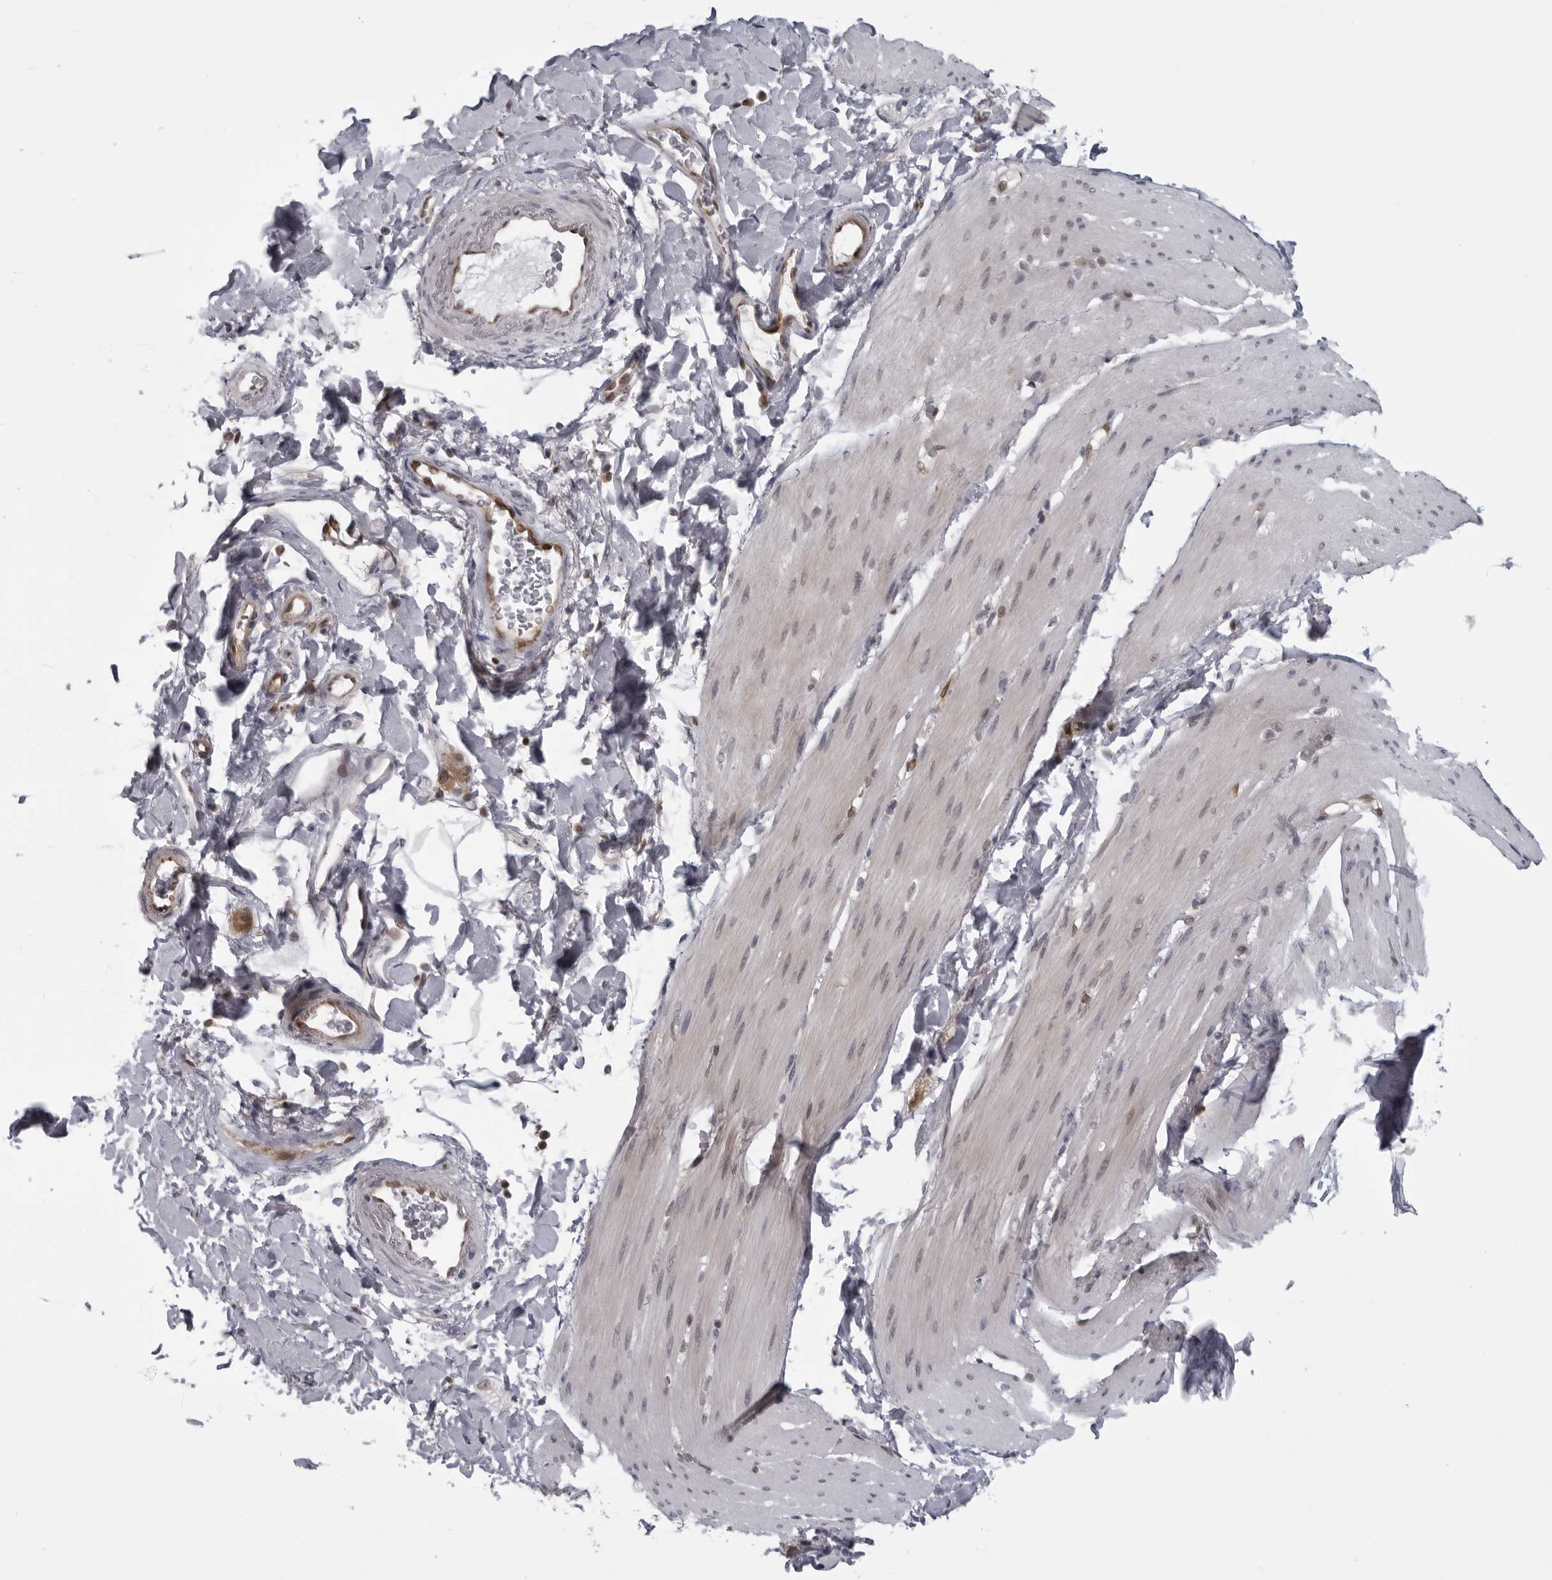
{"staining": {"intensity": "negative", "quantity": "none", "location": "none"}, "tissue": "smooth muscle", "cell_type": "Smooth muscle cells", "image_type": "normal", "snomed": [{"axis": "morphology", "description": "Normal tissue, NOS"}, {"axis": "topography", "description": "Smooth muscle"}, {"axis": "topography", "description": "Small intestine"}], "caption": "Smooth muscle cells show no significant staining in benign smooth muscle. (Stains: DAB (3,3'-diaminobenzidine) IHC with hematoxylin counter stain, Microscopy: brightfield microscopy at high magnification).", "gene": "MAPK12", "patient": {"sex": "female", "age": 84}}